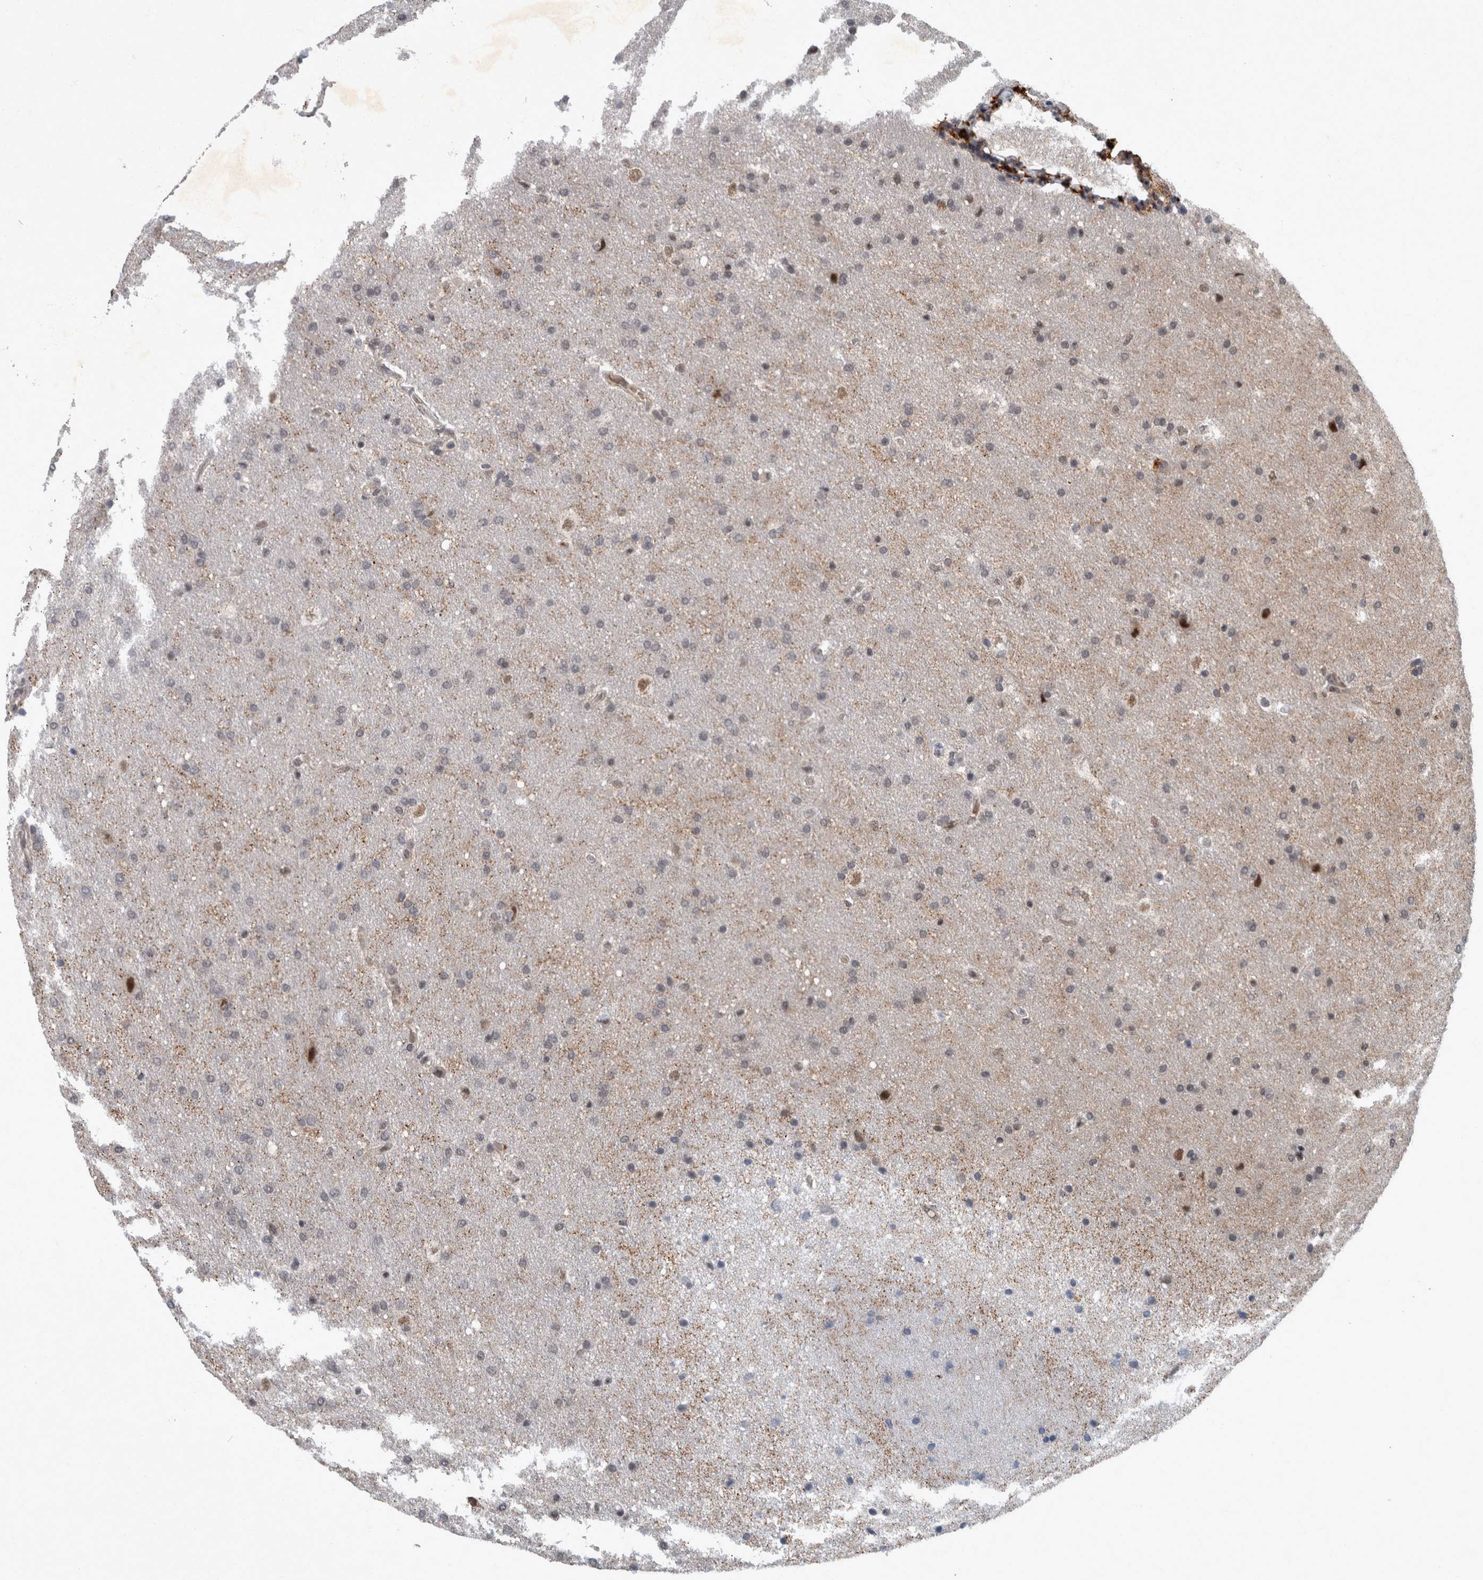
{"staining": {"intensity": "weak", "quantity": "<25%", "location": "nuclear"}, "tissue": "glioma", "cell_type": "Tumor cells", "image_type": "cancer", "snomed": [{"axis": "morphology", "description": "Glioma, malignant, Low grade"}, {"axis": "topography", "description": "Brain"}], "caption": "Immunohistochemistry (IHC) of human glioma shows no positivity in tumor cells.", "gene": "WDR33", "patient": {"sex": "female", "age": 37}}